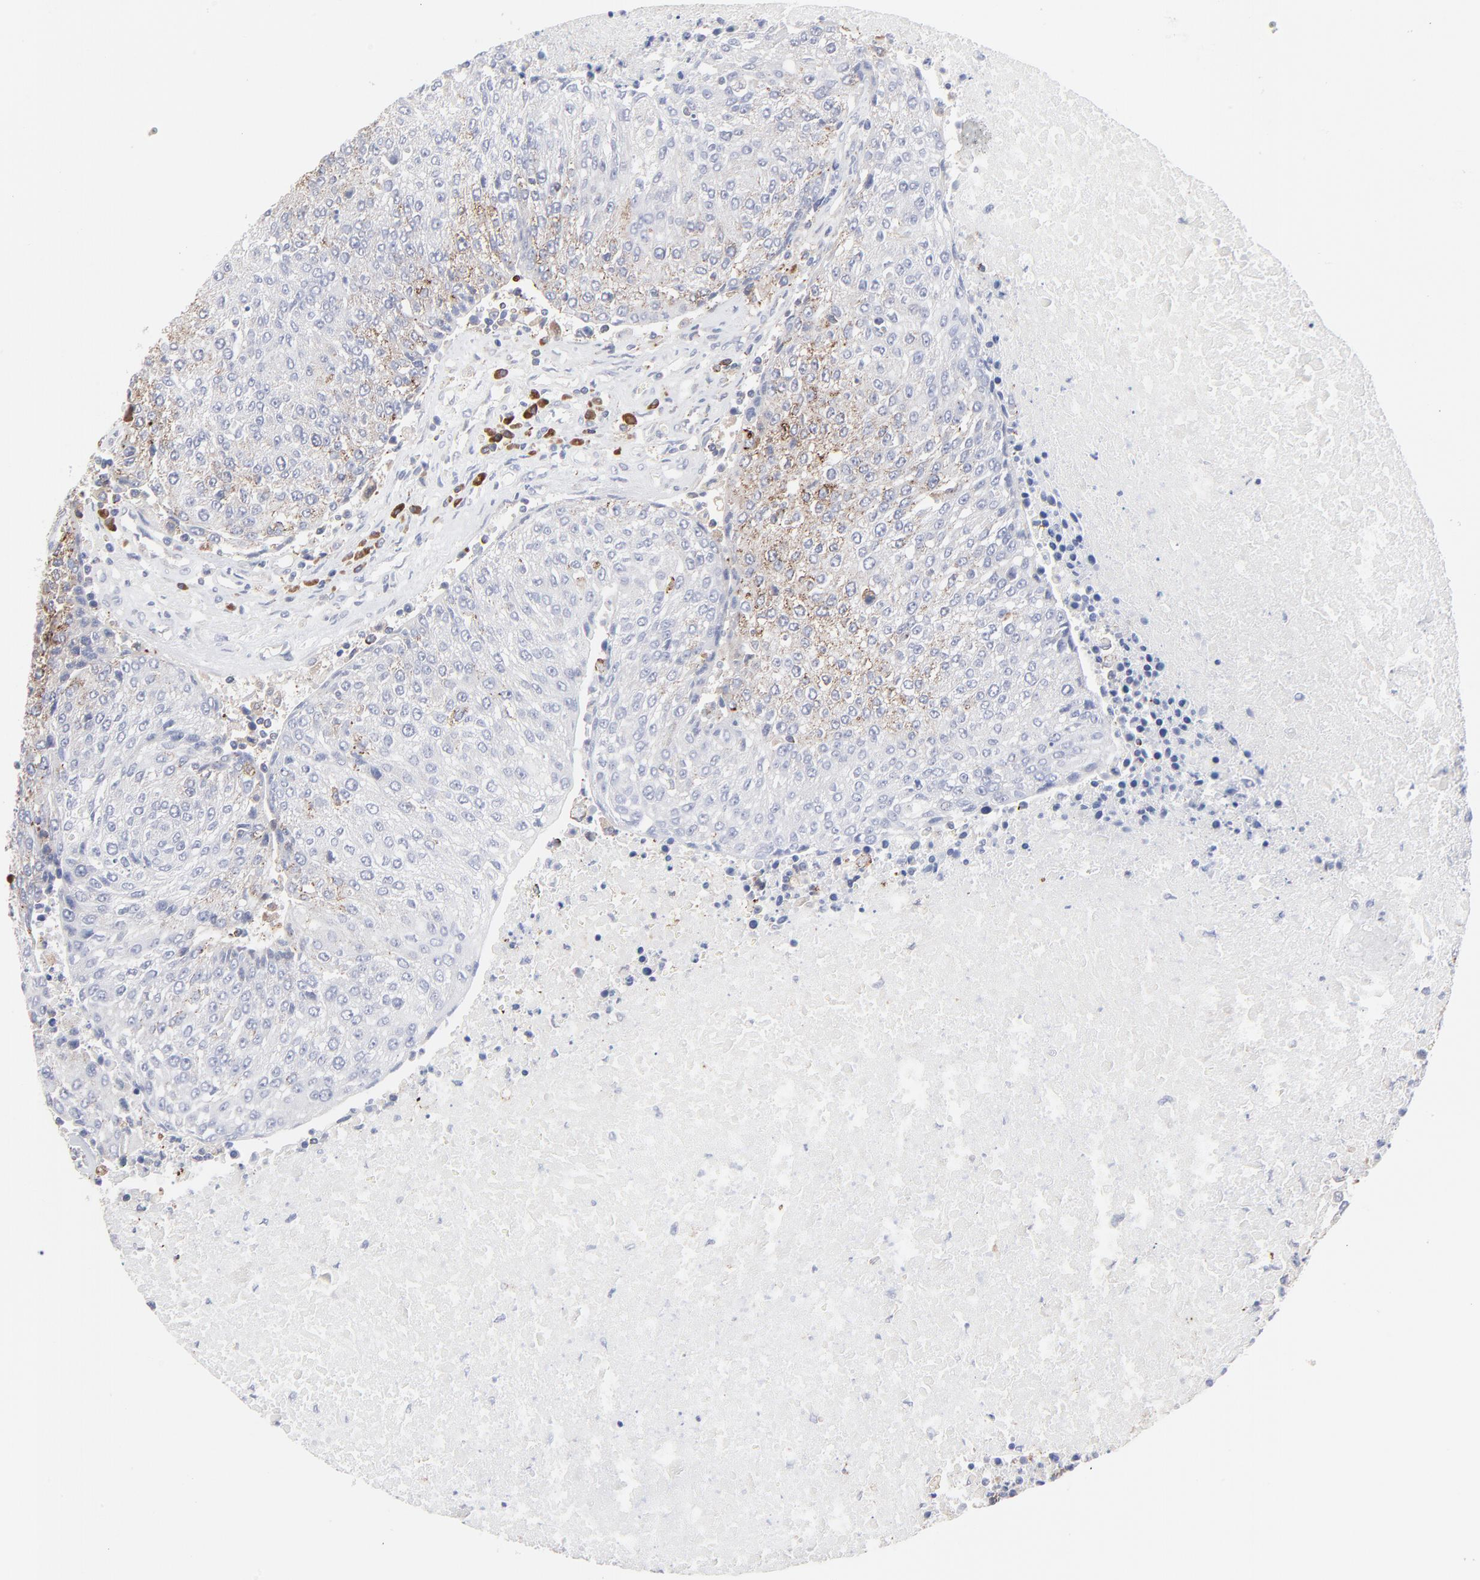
{"staining": {"intensity": "weak", "quantity": "<25%", "location": "cytoplasmic/membranous"}, "tissue": "urothelial cancer", "cell_type": "Tumor cells", "image_type": "cancer", "snomed": [{"axis": "morphology", "description": "Urothelial carcinoma, High grade"}, {"axis": "topography", "description": "Urinary bladder"}], "caption": "Immunohistochemistry (IHC) photomicrograph of neoplastic tissue: high-grade urothelial carcinoma stained with DAB displays no significant protein staining in tumor cells.", "gene": "TRIM22", "patient": {"sex": "female", "age": 85}}